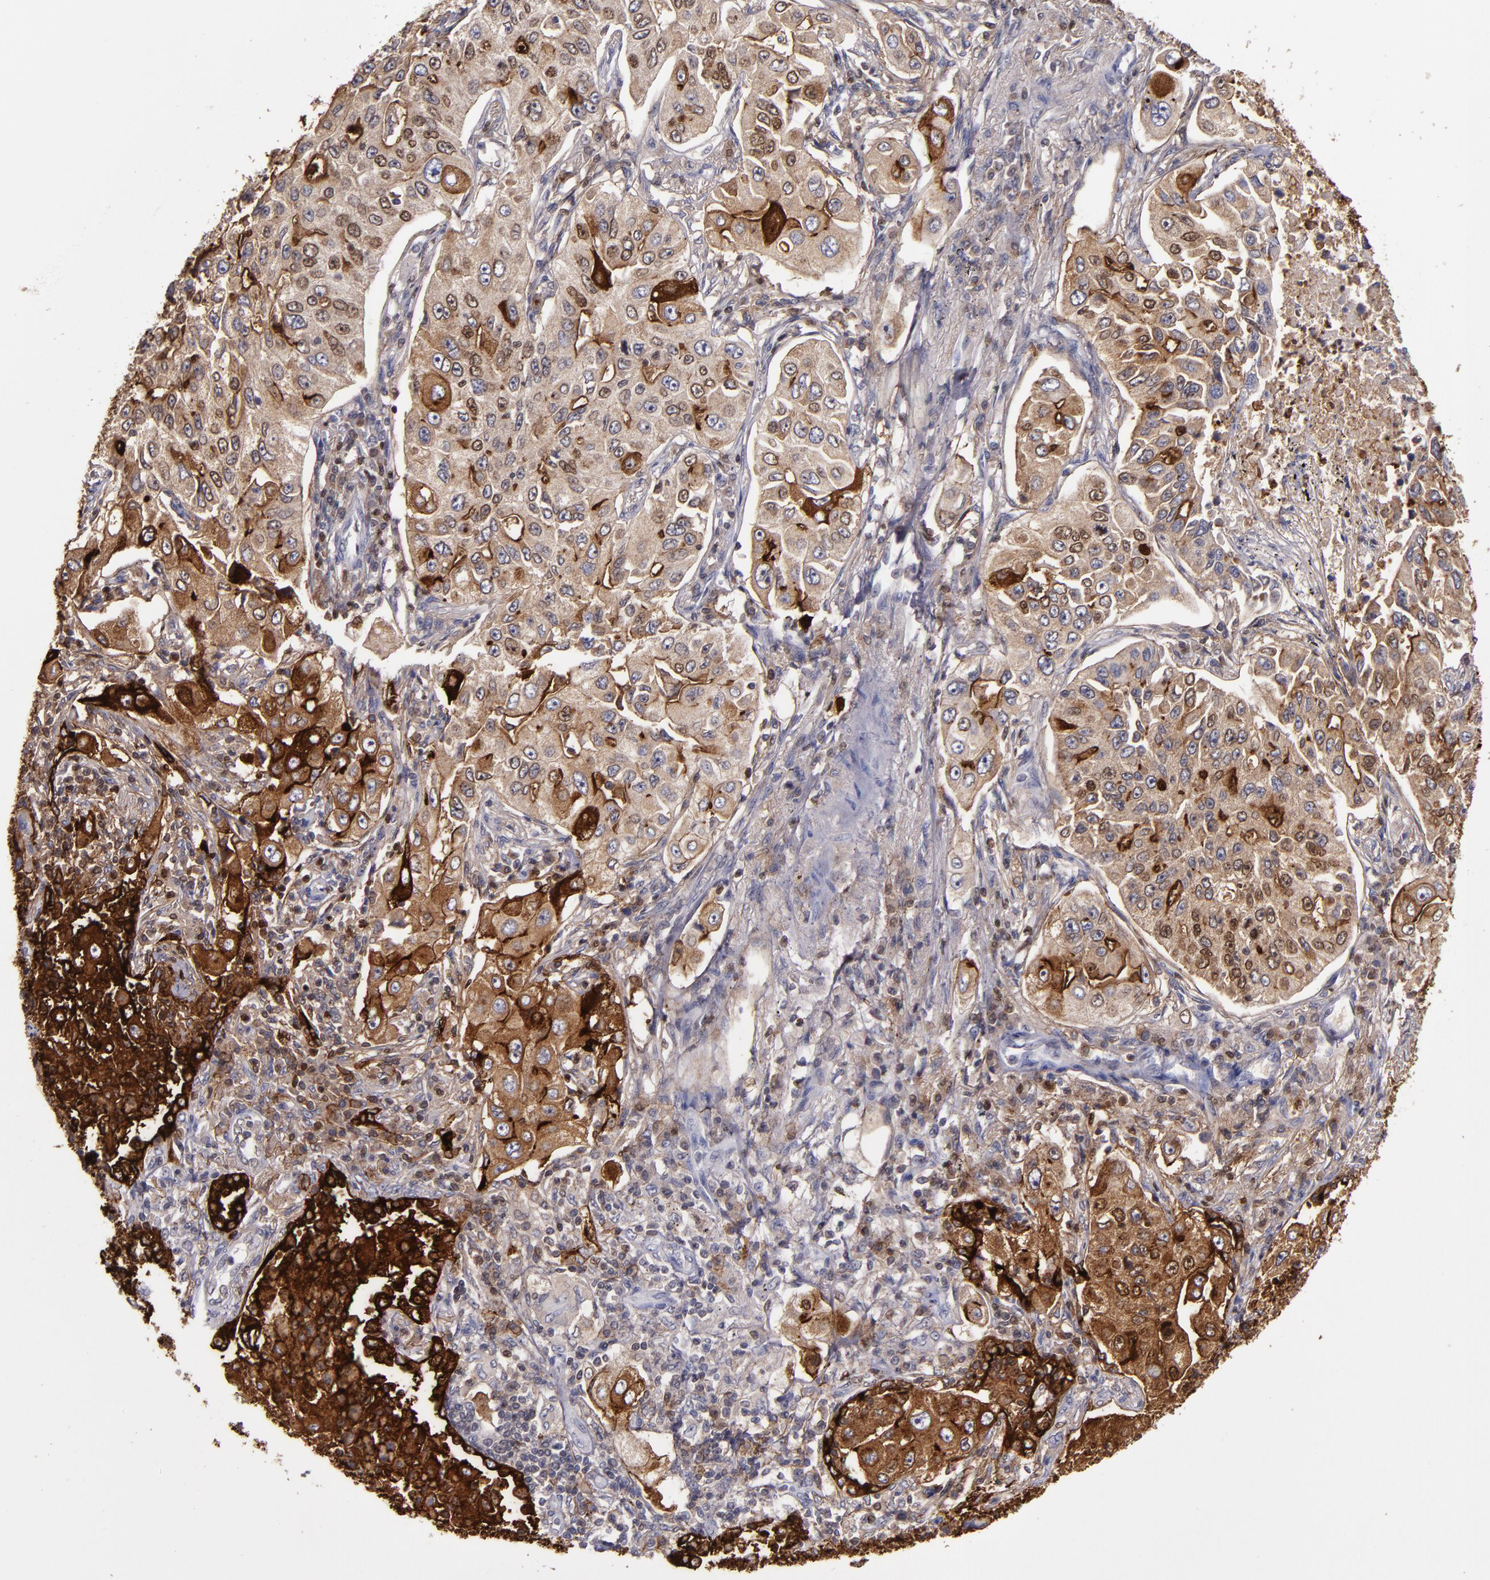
{"staining": {"intensity": "strong", "quantity": ">75%", "location": "cytoplasmic/membranous"}, "tissue": "lung cancer", "cell_type": "Tumor cells", "image_type": "cancer", "snomed": [{"axis": "morphology", "description": "Adenocarcinoma, NOS"}, {"axis": "topography", "description": "Lung"}], "caption": "Lung cancer stained with DAB (3,3'-diaminobenzidine) immunohistochemistry (IHC) exhibits high levels of strong cytoplasmic/membranous staining in approximately >75% of tumor cells.", "gene": "MFGE8", "patient": {"sex": "male", "age": 84}}